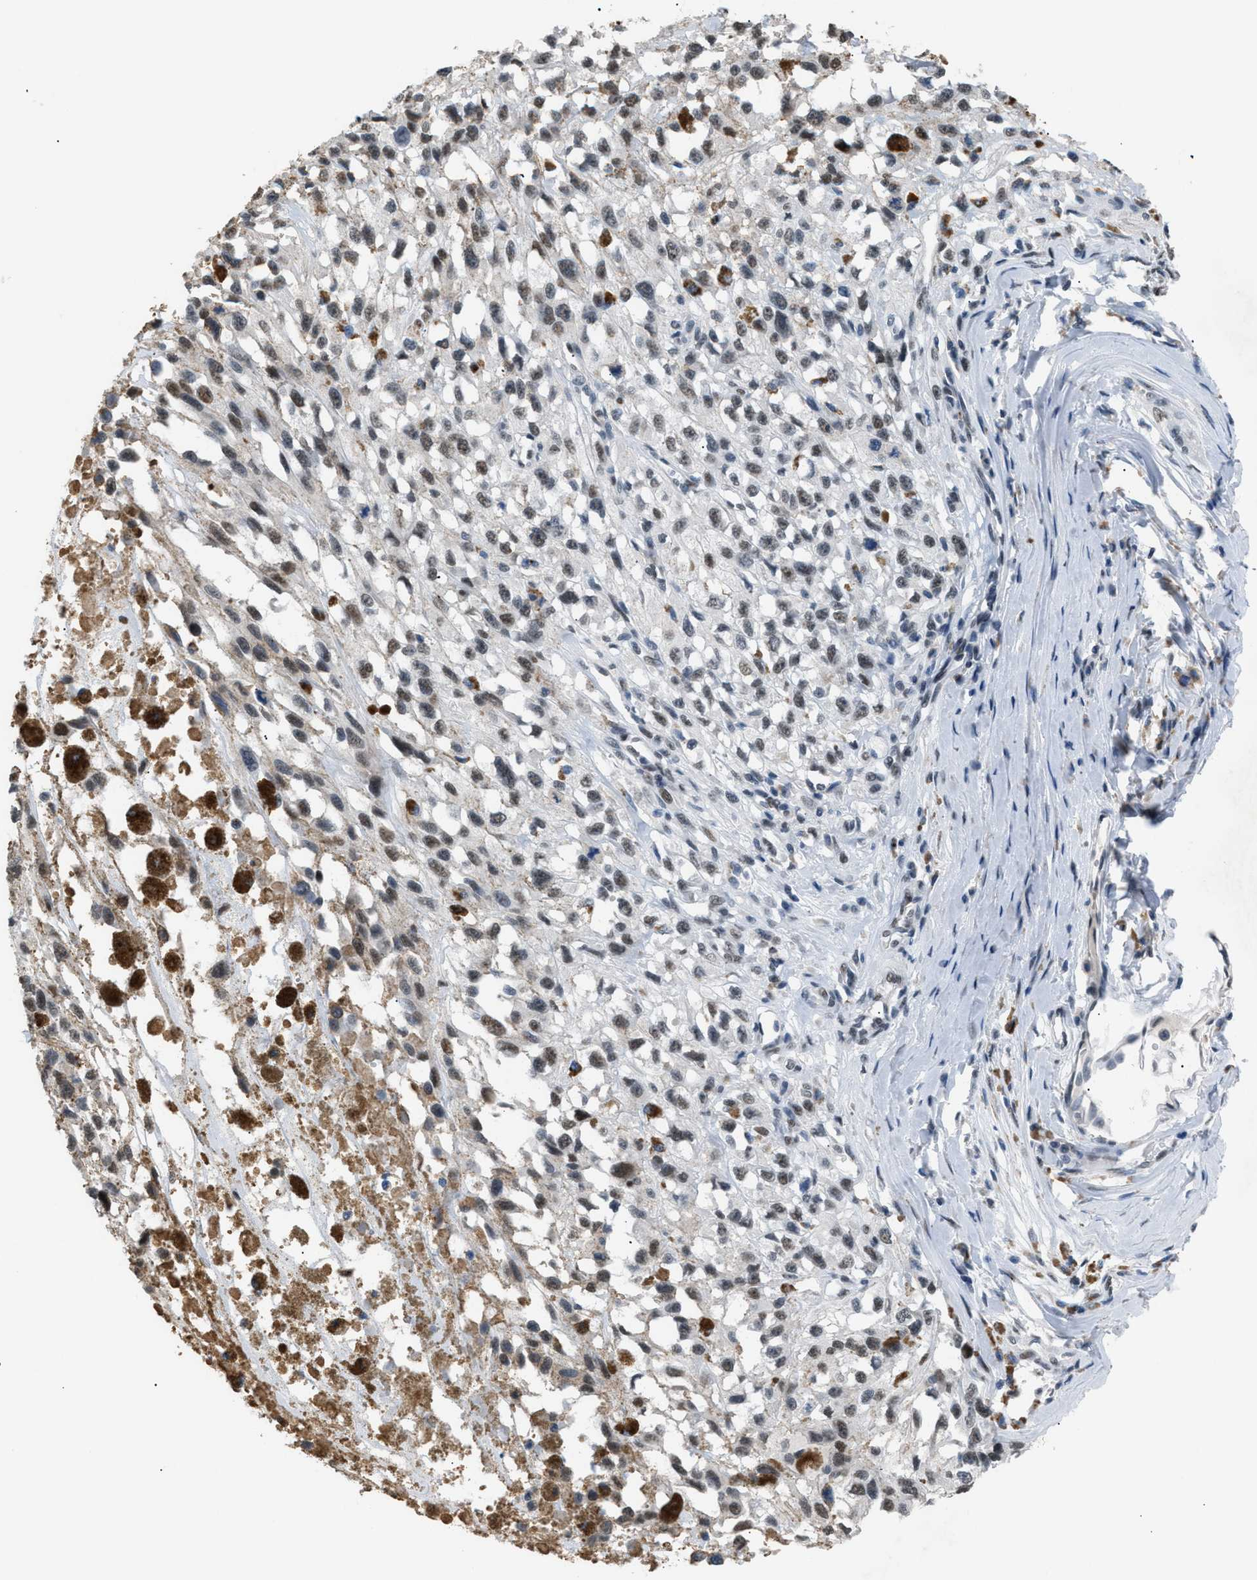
{"staining": {"intensity": "weak", "quantity": "25%-75%", "location": "nuclear"}, "tissue": "melanoma", "cell_type": "Tumor cells", "image_type": "cancer", "snomed": [{"axis": "morphology", "description": "Malignant melanoma, Metastatic site"}, {"axis": "topography", "description": "Lymph node"}], "caption": "Melanoma was stained to show a protein in brown. There is low levels of weak nuclear staining in about 25%-75% of tumor cells.", "gene": "KCNC3", "patient": {"sex": "male", "age": 59}}